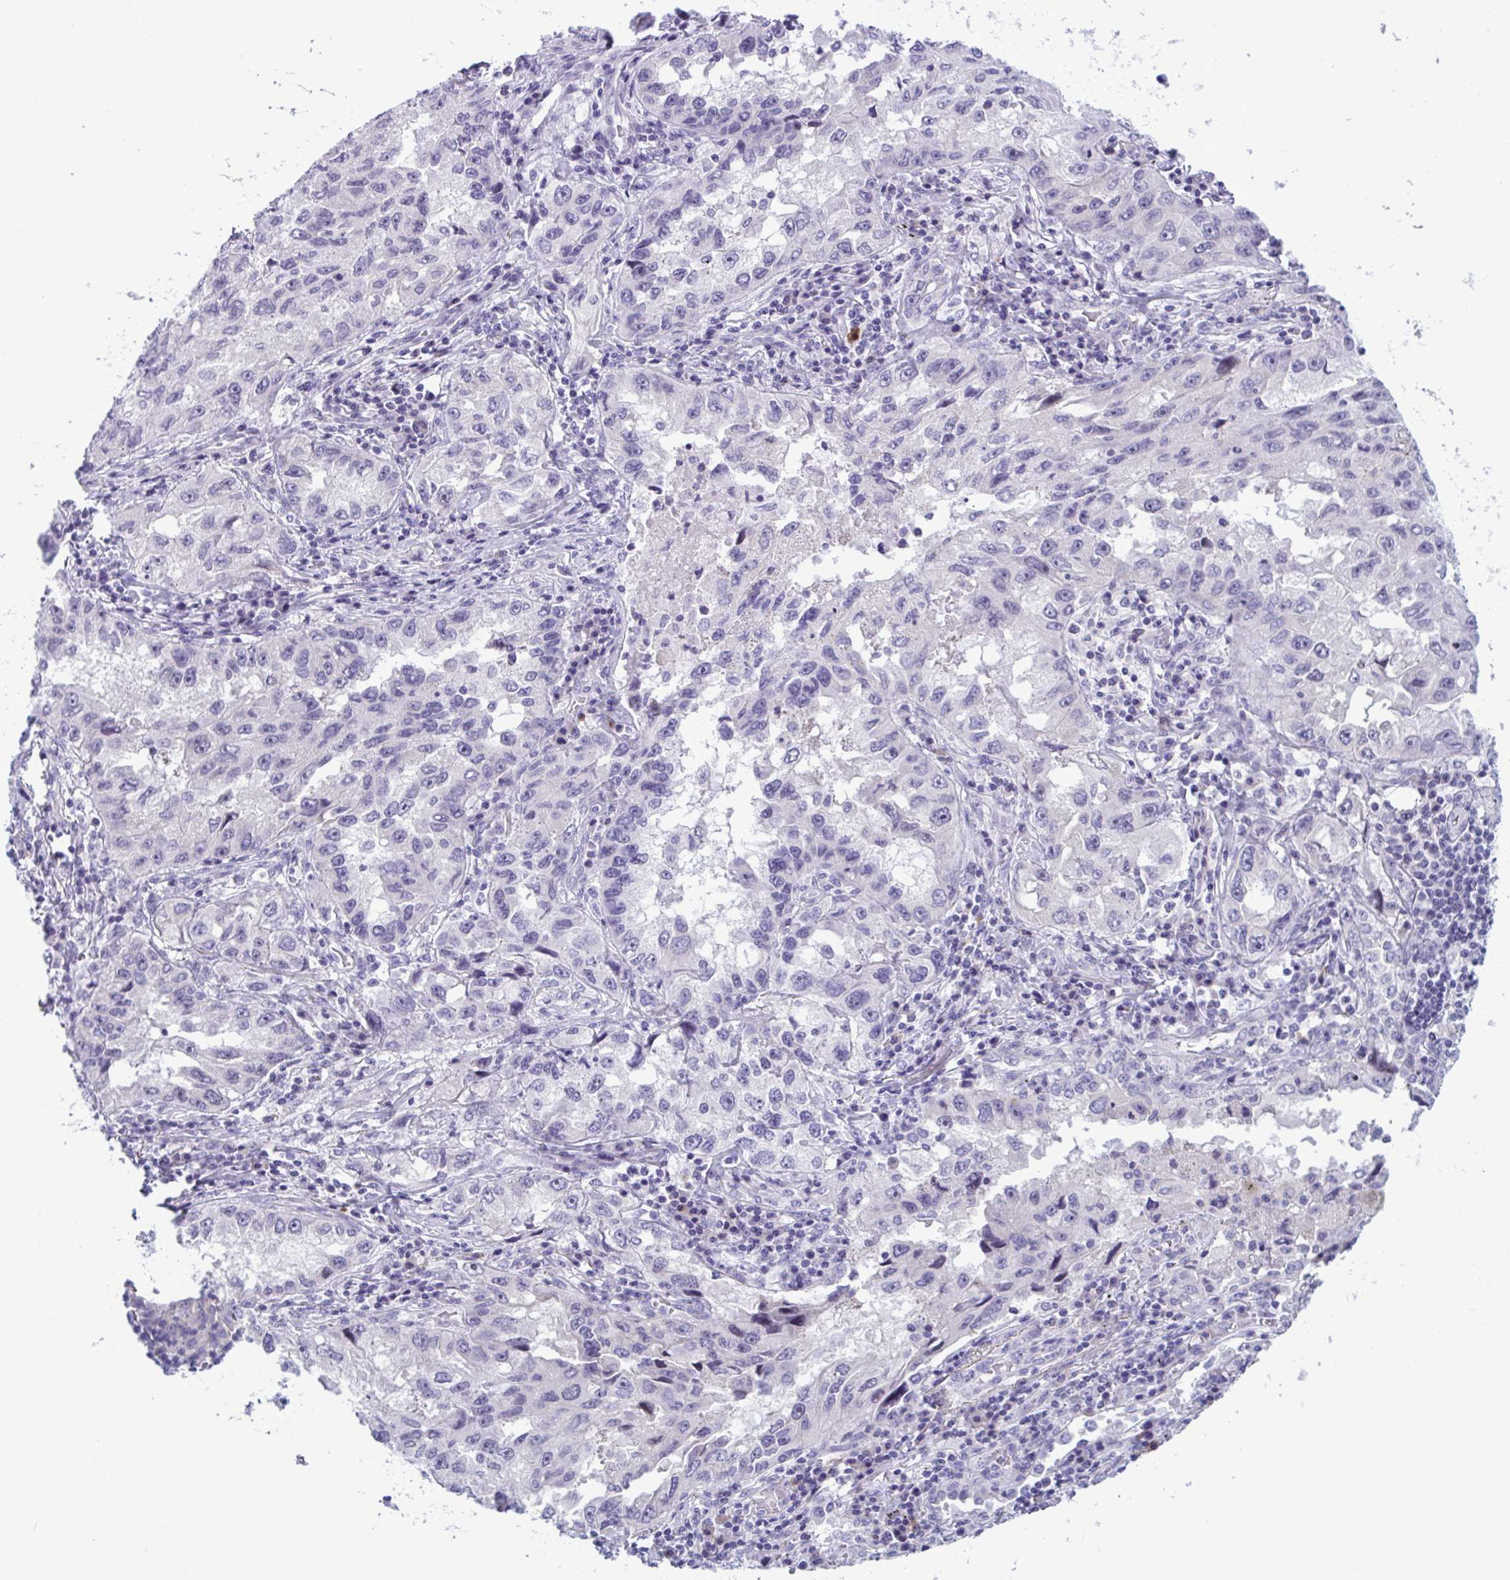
{"staining": {"intensity": "negative", "quantity": "none", "location": "none"}, "tissue": "lung cancer", "cell_type": "Tumor cells", "image_type": "cancer", "snomed": [{"axis": "morphology", "description": "Adenocarcinoma, NOS"}, {"axis": "topography", "description": "Lung"}], "caption": "A histopathology image of human lung cancer is negative for staining in tumor cells. (DAB IHC visualized using brightfield microscopy, high magnification).", "gene": "WNT9B", "patient": {"sex": "female", "age": 73}}